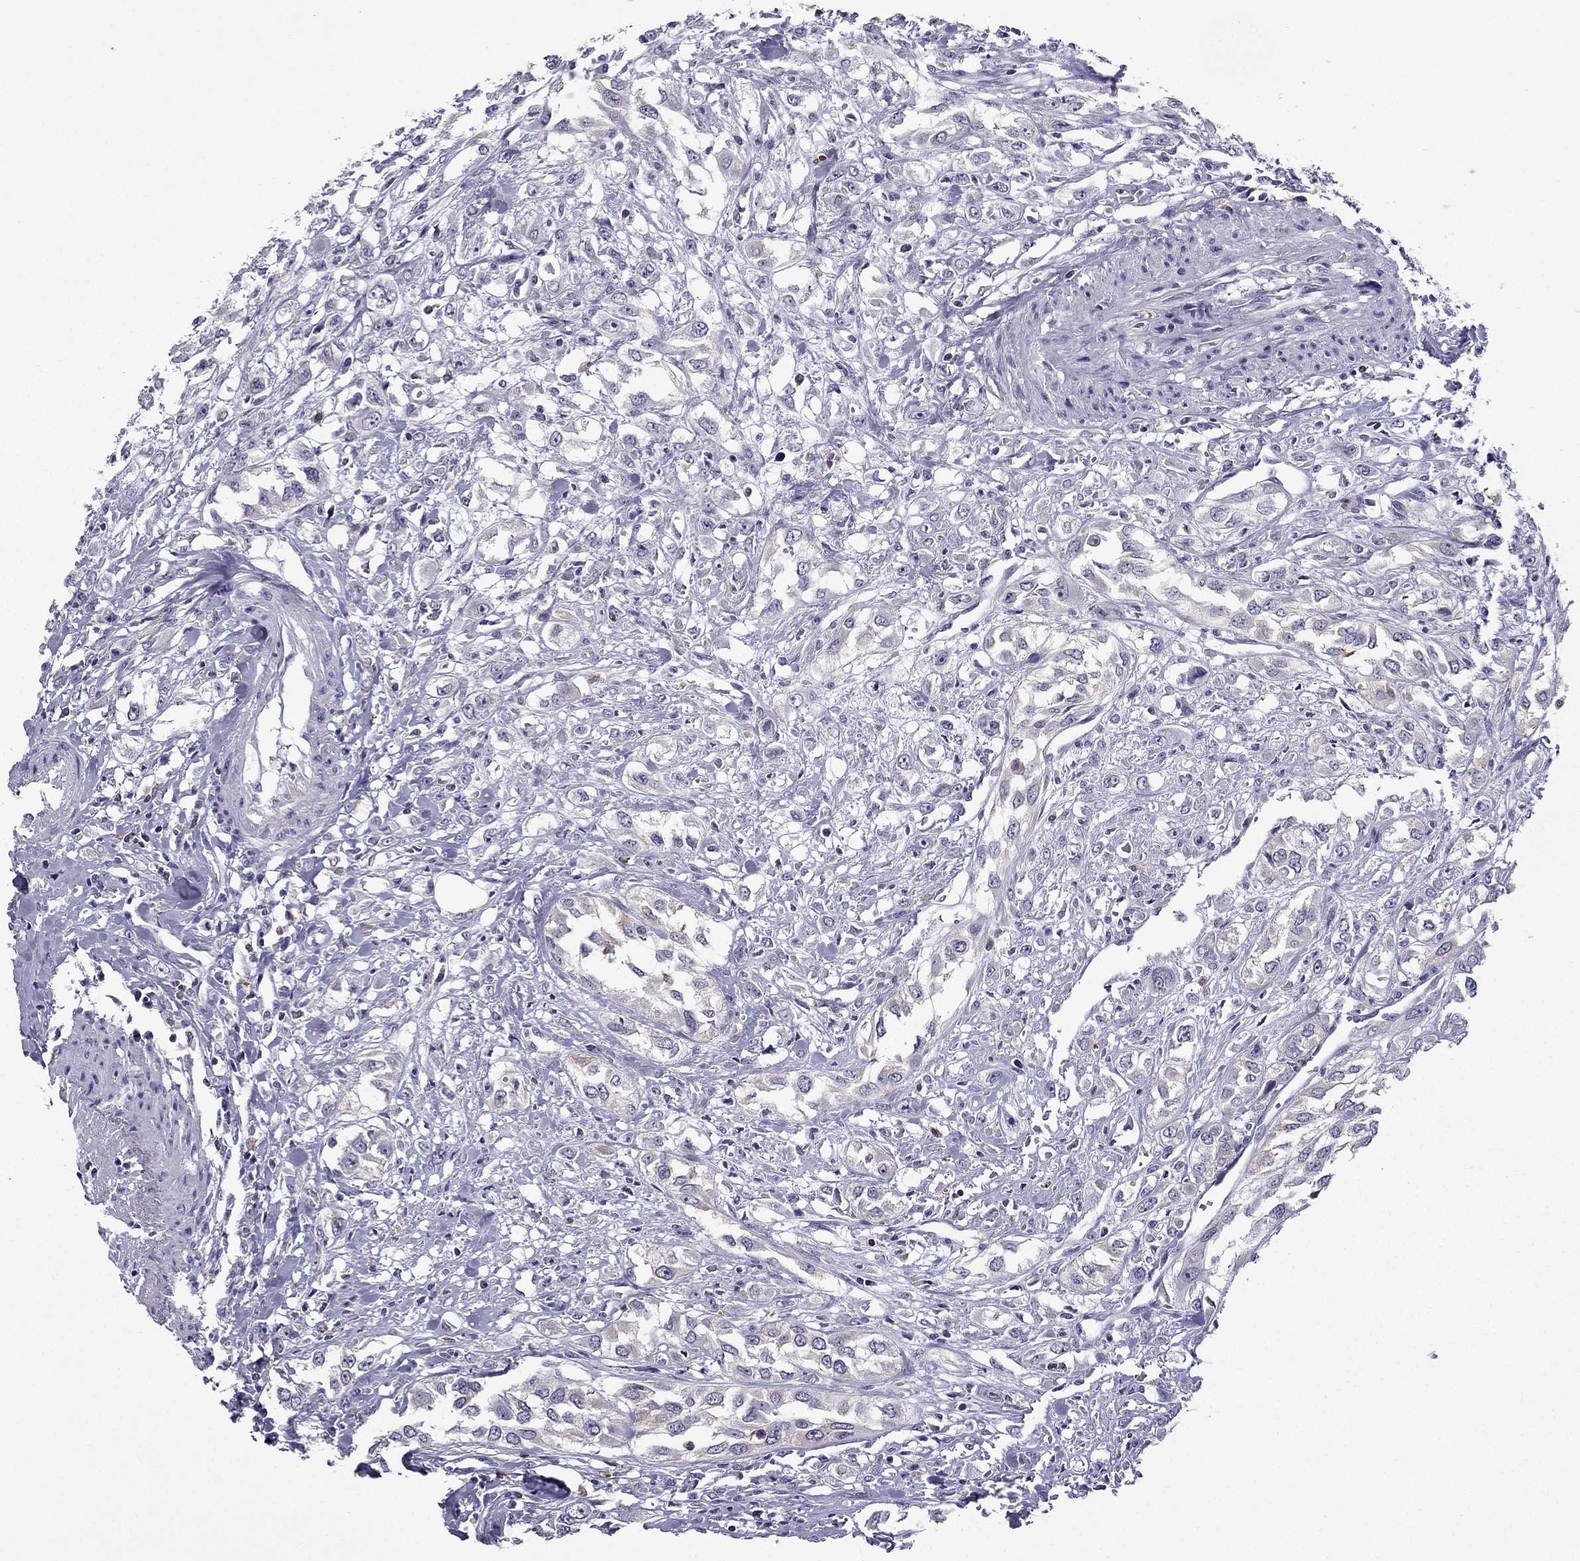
{"staining": {"intensity": "negative", "quantity": "none", "location": "none"}, "tissue": "urothelial cancer", "cell_type": "Tumor cells", "image_type": "cancer", "snomed": [{"axis": "morphology", "description": "Urothelial carcinoma, High grade"}, {"axis": "topography", "description": "Urinary bladder"}], "caption": "The photomicrograph displays no significant positivity in tumor cells of urothelial cancer.", "gene": "CCK", "patient": {"sex": "male", "age": 67}}